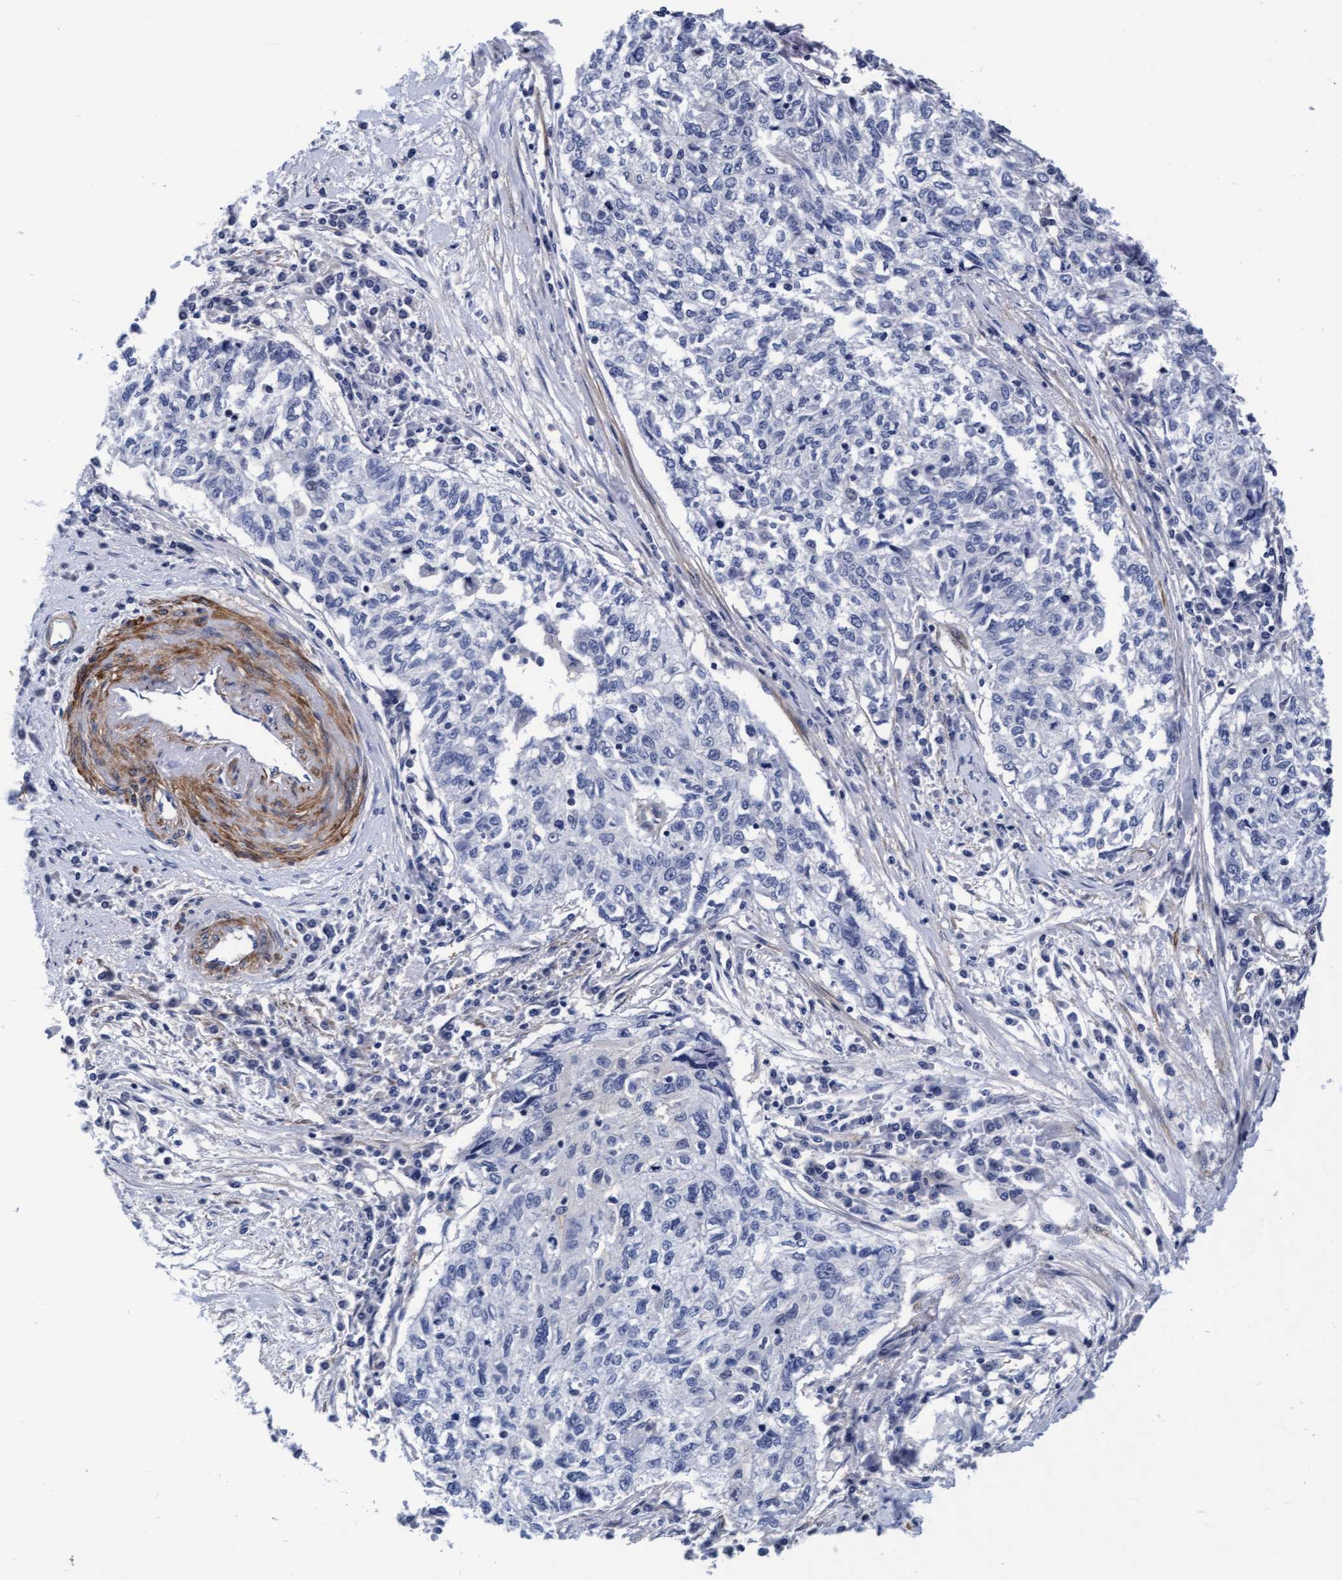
{"staining": {"intensity": "negative", "quantity": "none", "location": "none"}, "tissue": "cervical cancer", "cell_type": "Tumor cells", "image_type": "cancer", "snomed": [{"axis": "morphology", "description": "Squamous cell carcinoma, NOS"}, {"axis": "topography", "description": "Cervix"}], "caption": "An immunohistochemistry histopathology image of cervical cancer (squamous cell carcinoma) is shown. There is no staining in tumor cells of cervical cancer (squamous cell carcinoma).", "gene": "EFCAB13", "patient": {"sex": "female", "age": 57}}